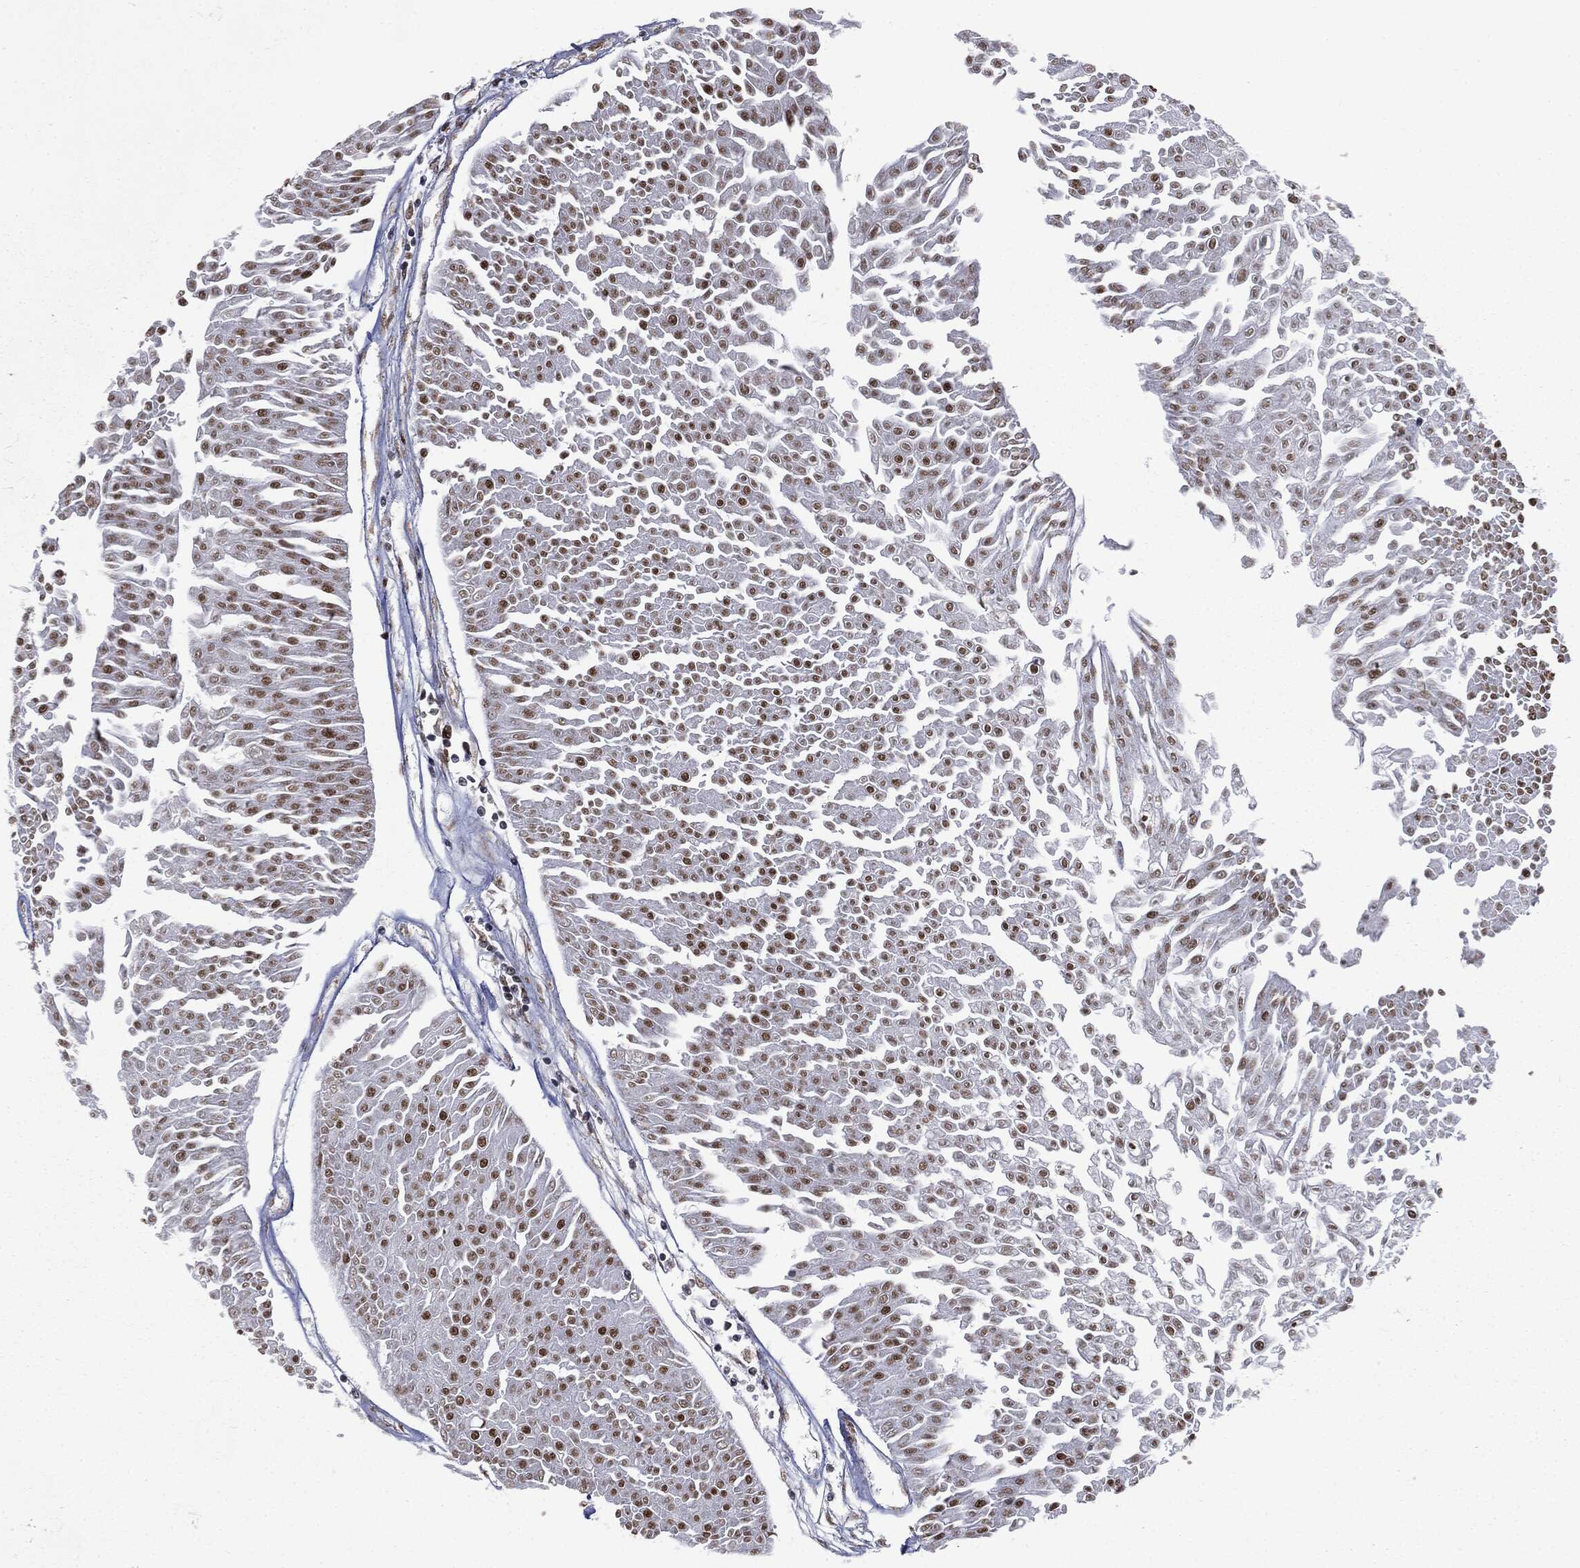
{"staining": {"intensity": "moderate", "quantity": ">75%", "location": "nuclear"}, "tissue": "urothelial cancer", "cell_type": "Tumor cells", "image_type": "cancer", "snomed": [{"axis": "morphology", "description": "Urothelial carcinoma, Low grade"}, {"axis": "topography", "description": "Urinary bladder"}], "caption": "A brown stain shows moderate nuclear expression of a protein in urothelial cancer tumor cells. Nuclei are stained in blue.", "gene": "MSH2", "patient": {"sex": "male", "age": 67}}